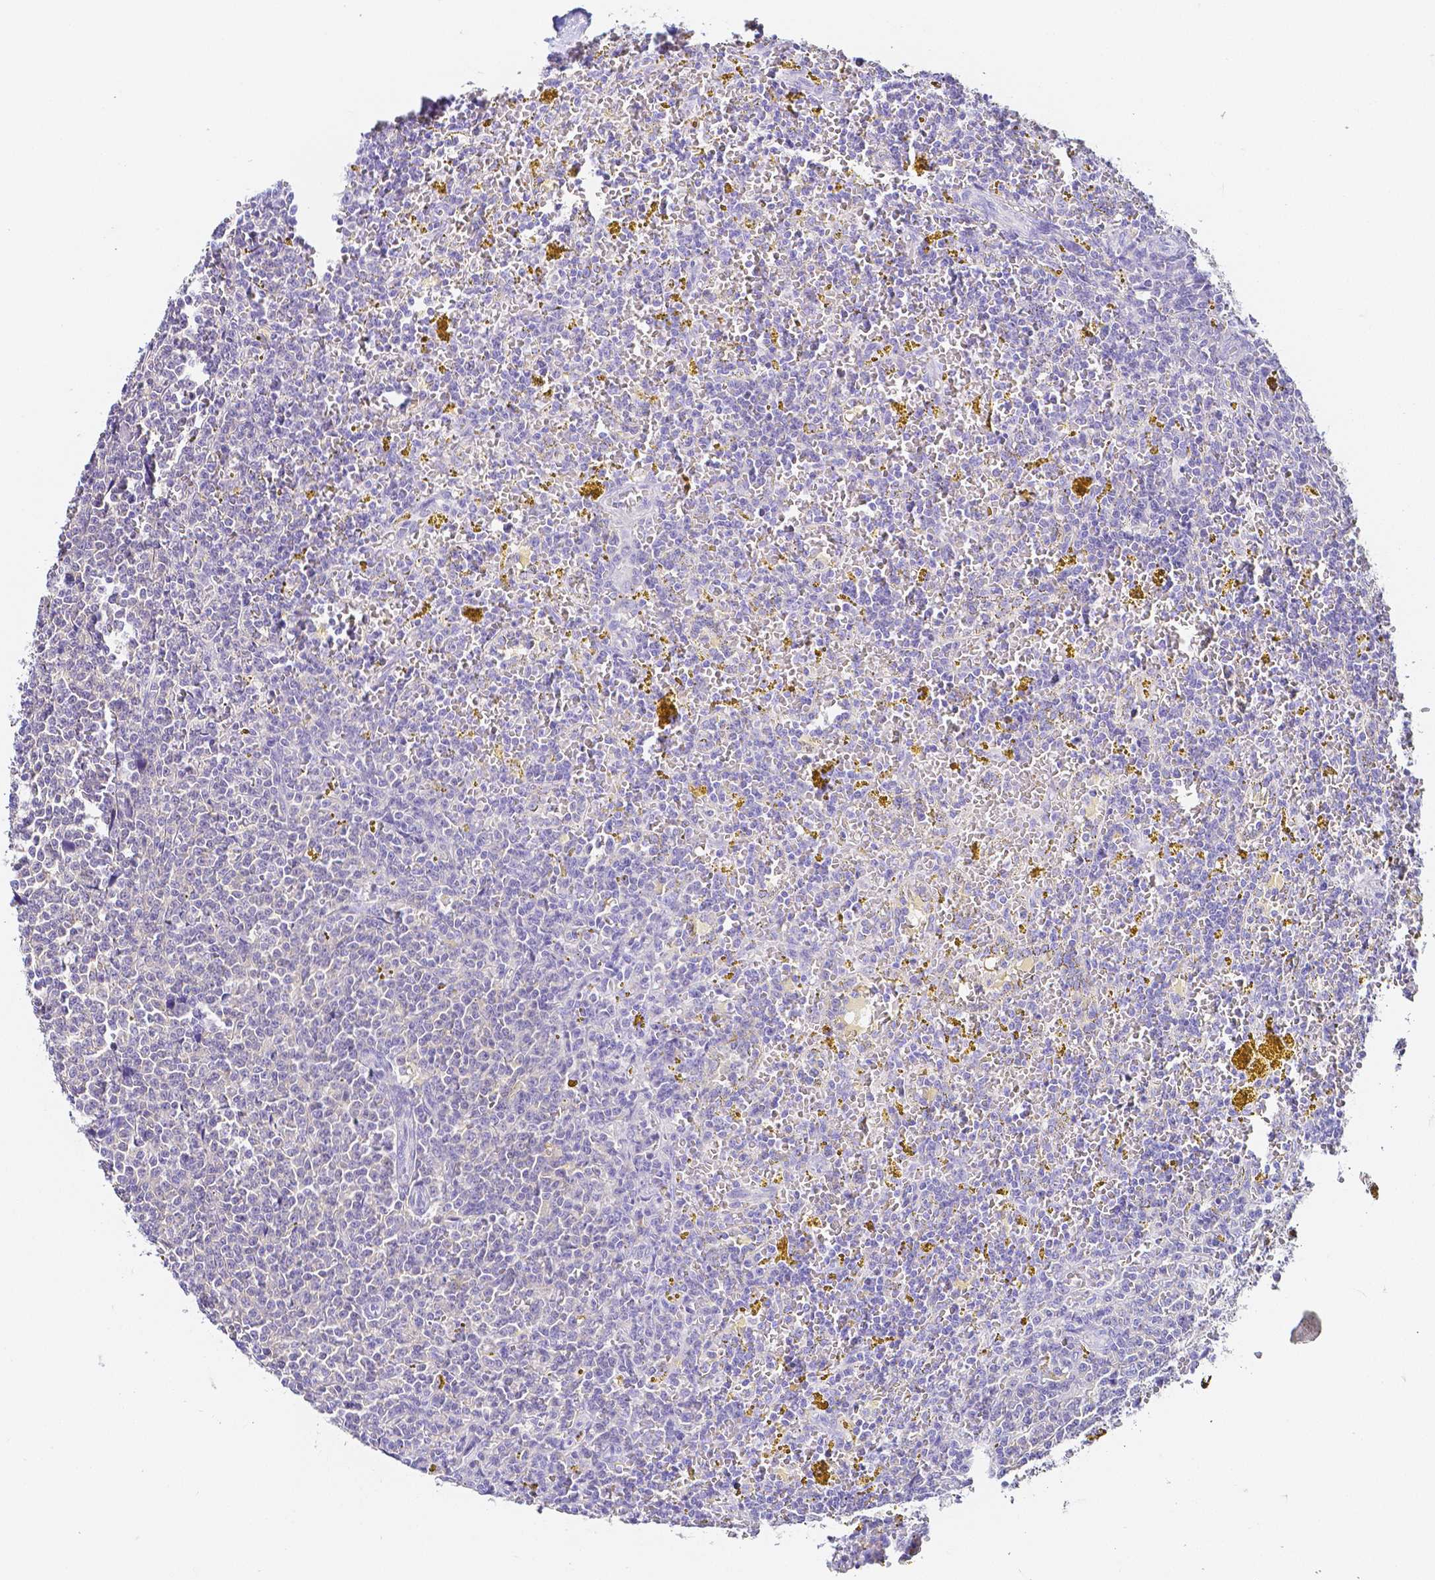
{"staining": {"intensity": "negative", "quantity": "none", "location": "none"}, "tissue": "lymphoma", "cell_type": "Tumor cells", "image_type": "cancer", "snomed": [{"axis": "morphology", "description": "Malignant lymphoma, non-Hodgkin's type, Low grade"}, {"axis": "topography", "description": "Spleen"}, {"axis": "topography", "description": "Lymph node"}], "caption": "DAB immunohistochemical staining of human malignant lymphoma, non-Hodgkin's type (low-grade) exhibits no significant positivity in tumor cells.", "gene": "PKP3", "patient": {"sex": "female", "age": 66}}